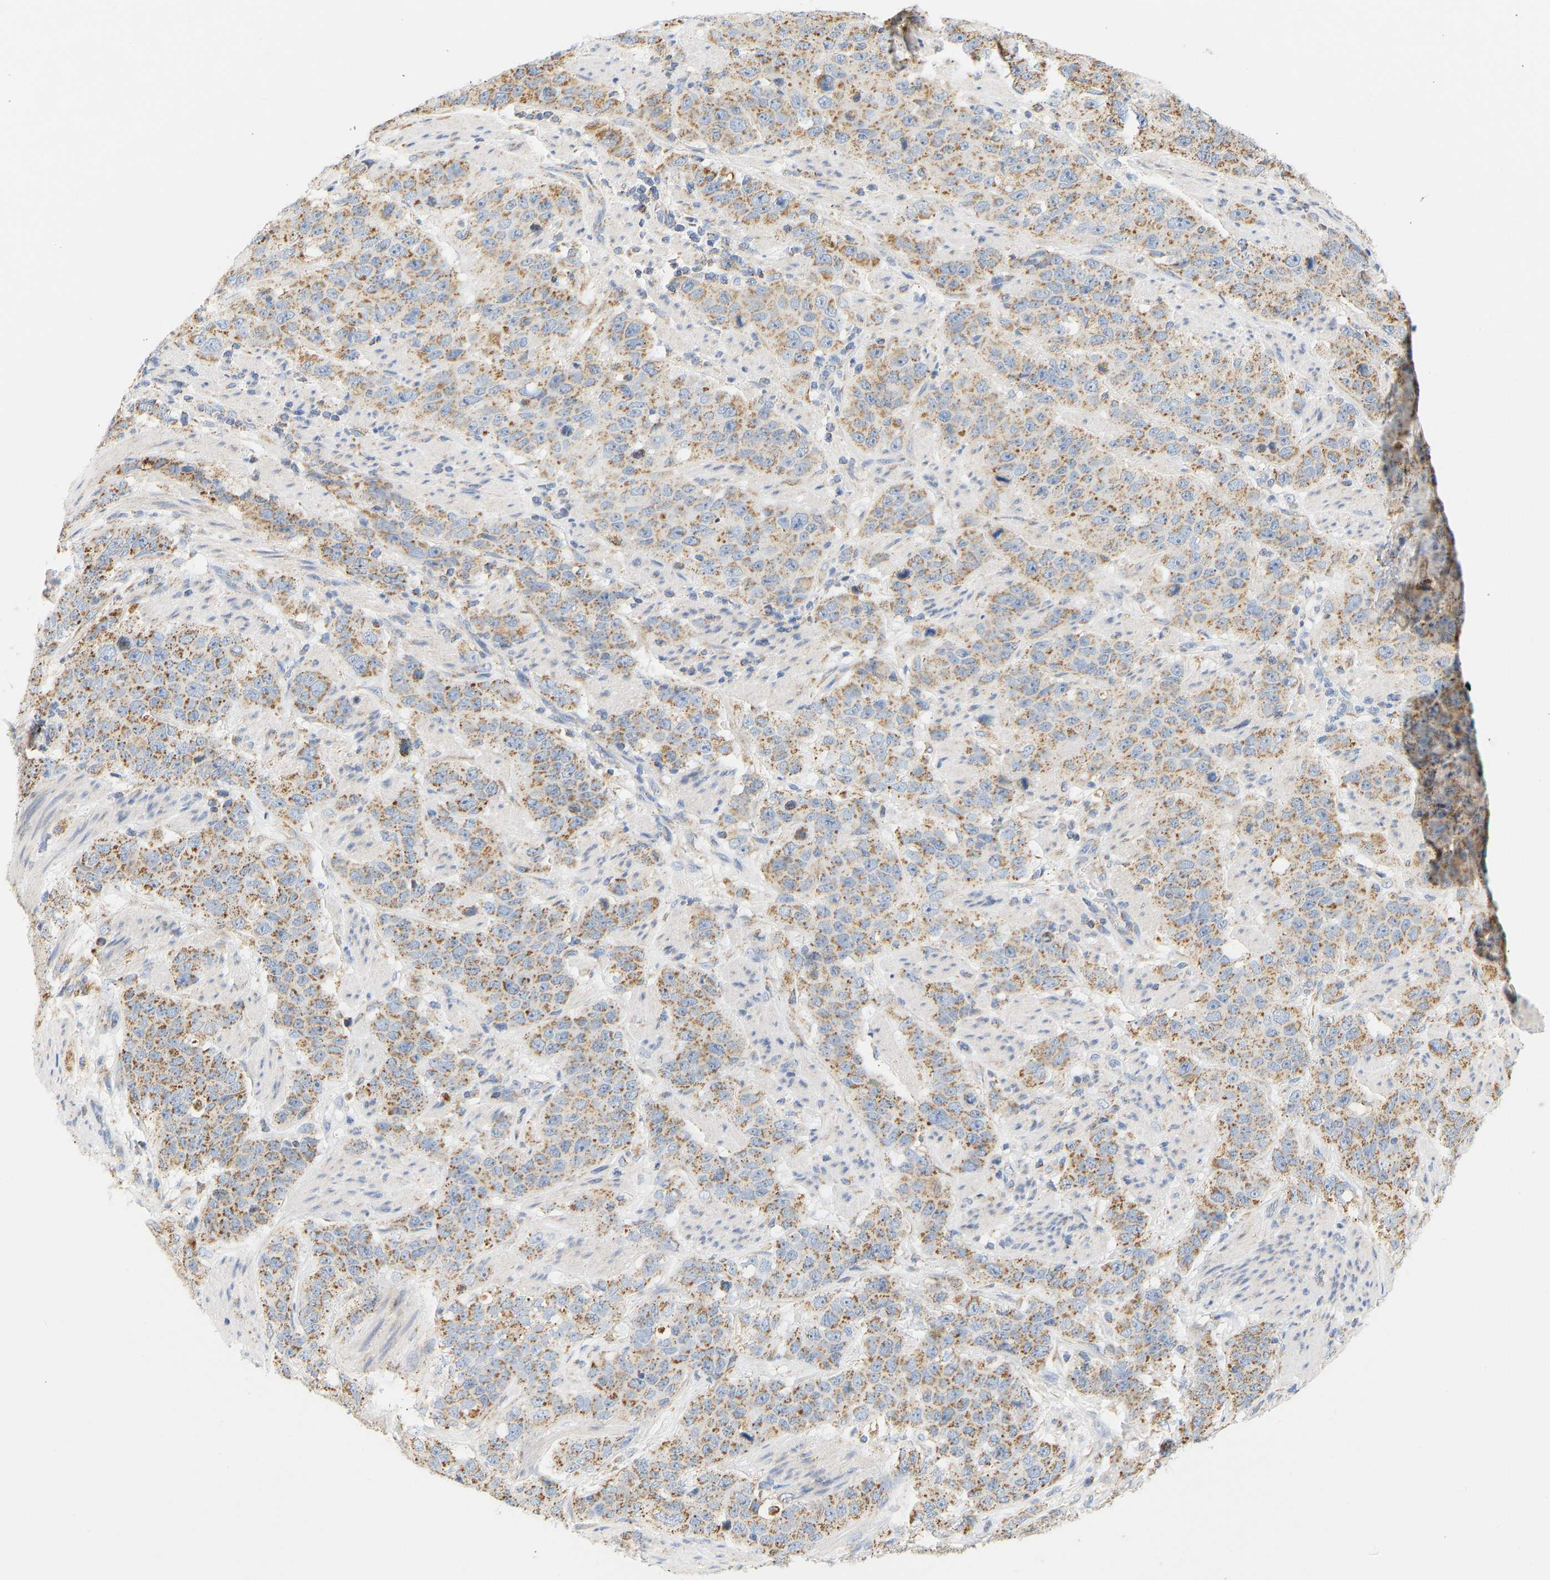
{"staining": {"intensity": "moderate", "quantity": ">75%", "location": "cytoplasmic/membranous"}, "tissue": "stomach cancer", "cell_type": "Tumor cells", "image_type": "cancer", "snomed": [{"axis": "morphology", "description": "Adenocarcinoma, NOS"}, {"axis": "topography", "description": "Stomach"}], "caption": "Protein expression analysis of human stomach cancer reveals moderate cytoplasmic/membranous expression in about >75% of tumor cells.", "gene": "GRPEL2", "patient": {"sex": "male", "age": 48}}